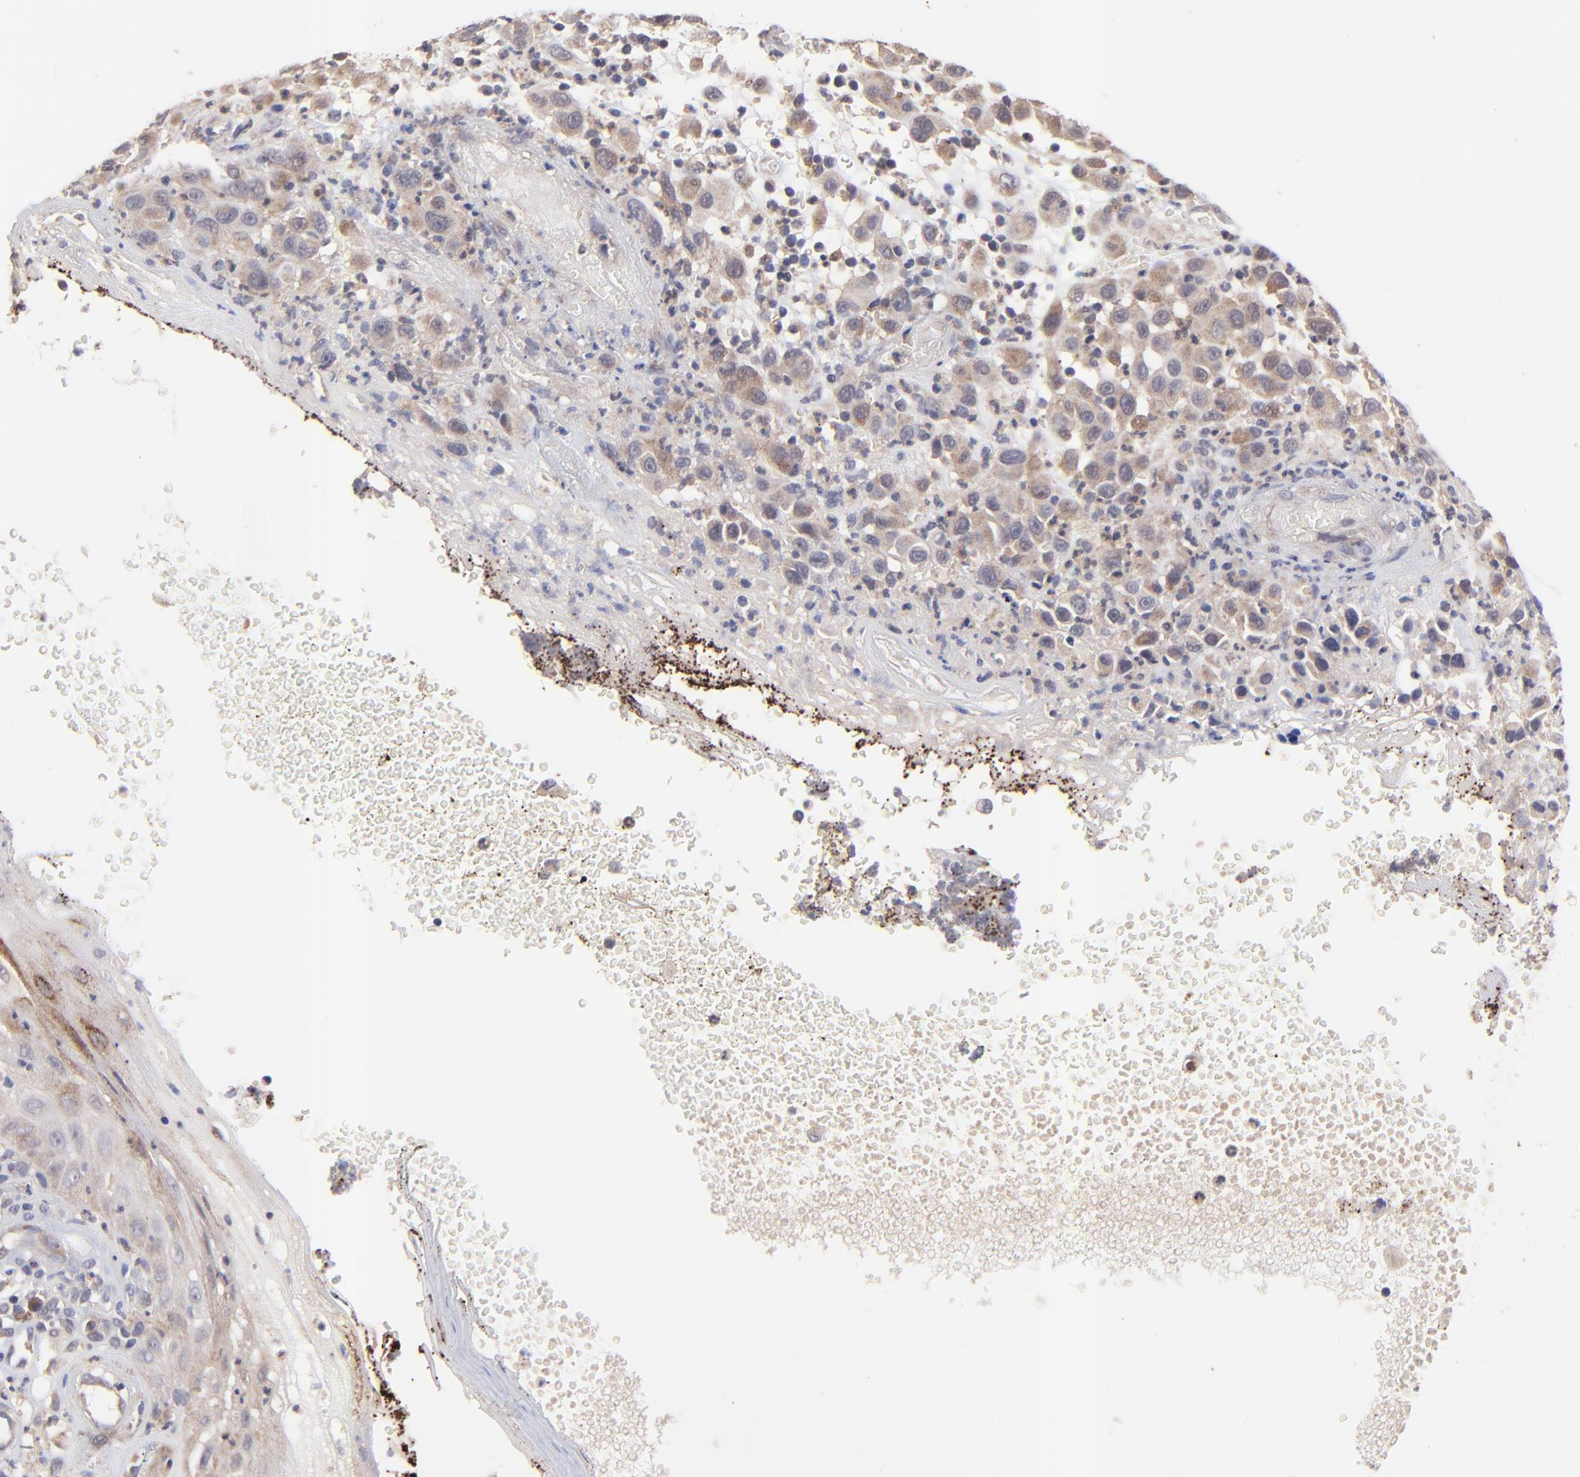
{"staining": {"intensity": "moderate", "quantity": ">75%", "location": "cytoplasmic/membranous"}, "tissue": "melanoma", "cell_type": "Tumor cells", "image_type": "cancer", "snomed": [{"axis": "morphology", "description": "Malignant melanoma, NOS"}, {"axis": "topography", "description": "Skin"}], "caption": "This is an image of immunohistochemistry staining of melanoma, which shows moderate staining in the cytoplasmic/membranous of tumor cells.", "gene": "BAIAP2L2", "patient": {"sex": "female", "age": 21}}